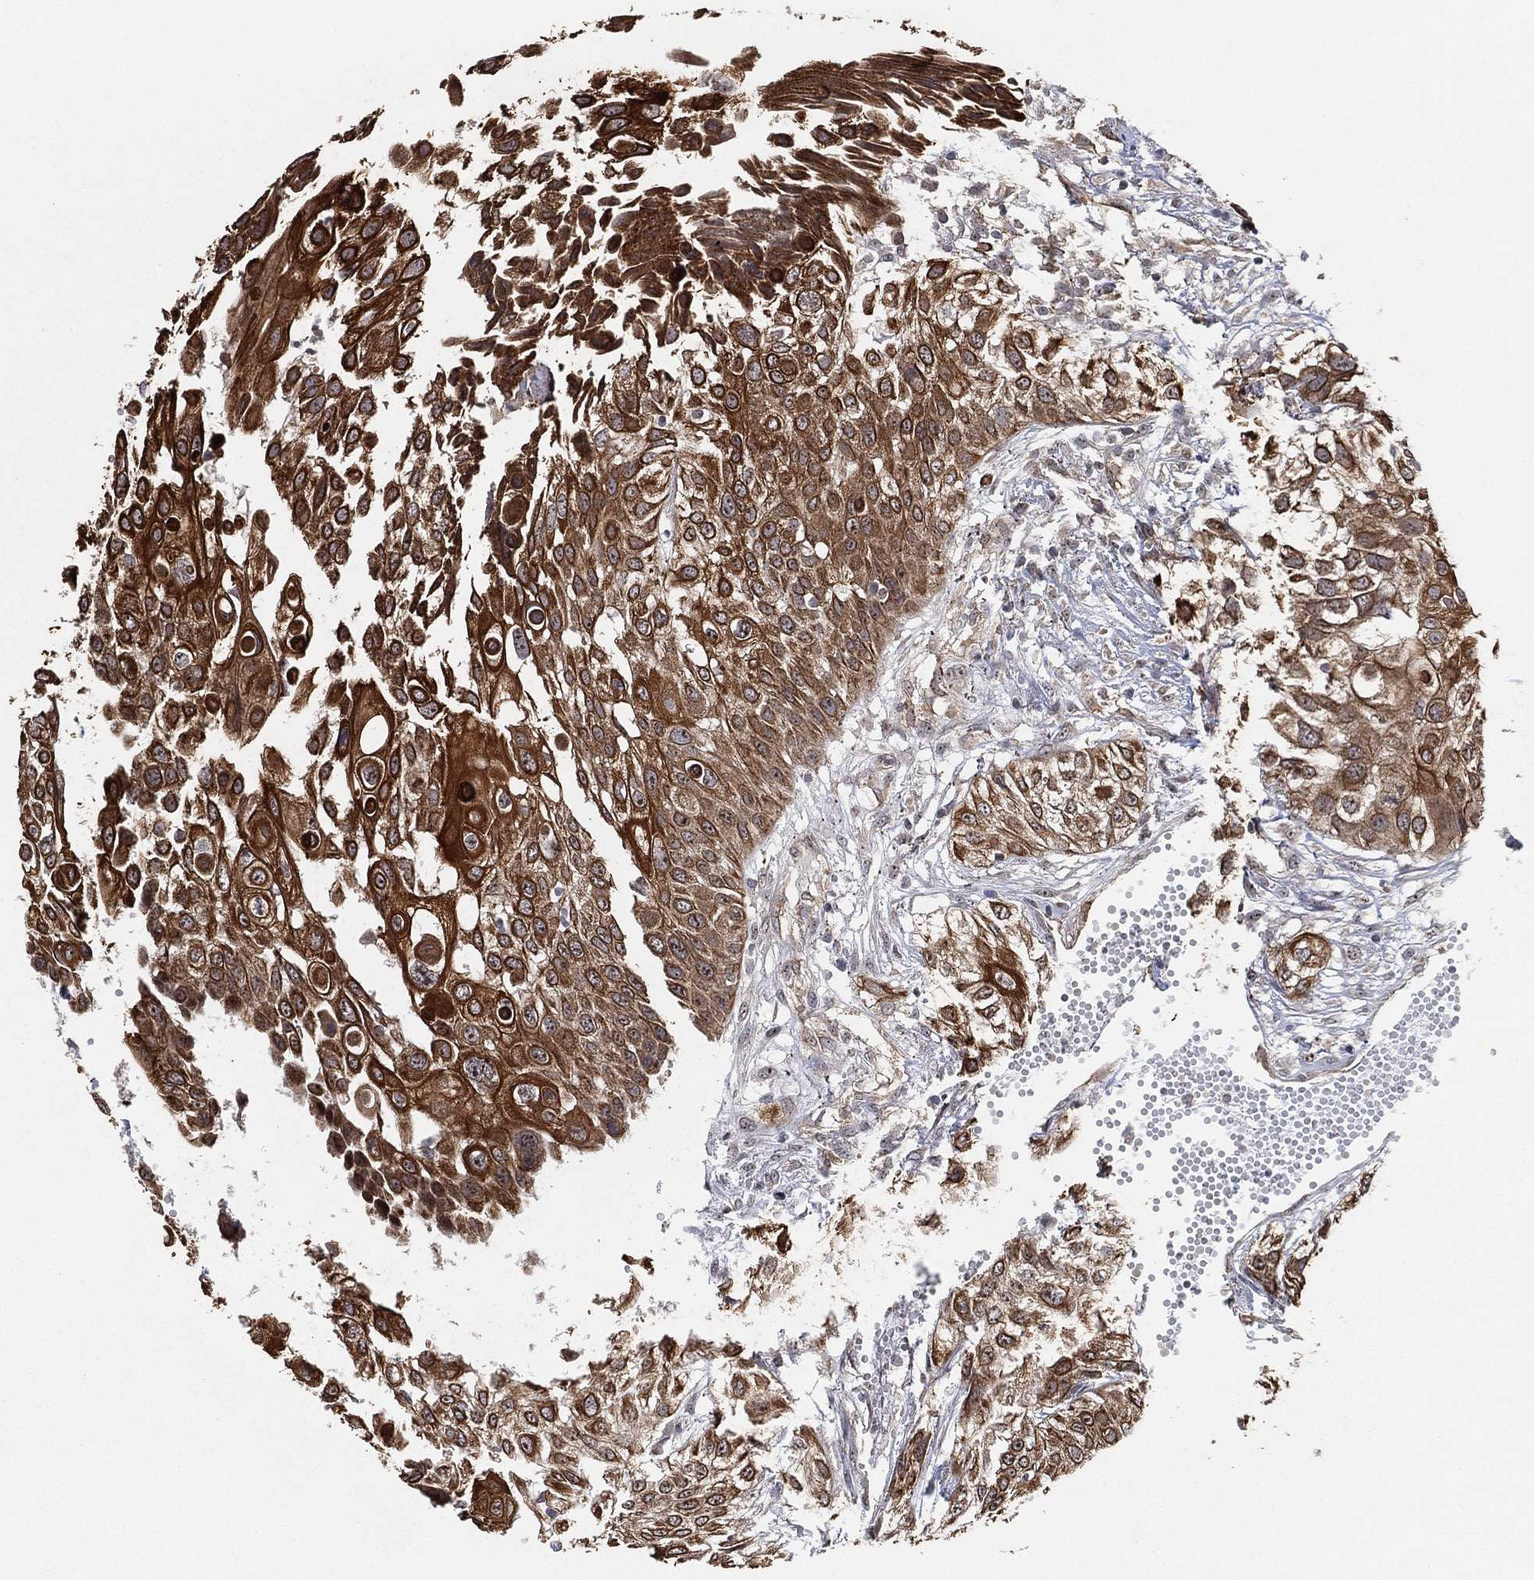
{"staining": {"intensity": "strong", "quantity": ">75%", "location": "cytoplasmic/membranous"}, "tissue": "urothelial cancer", "cell_type": "Tumor cells", "image_type": "cancer", "snomed": [{"axis": "morphology", "description": "Urothelial carcinoma, High grade"}, {"axis": "topography", "description": "Urinary bladder"}], "caption": "IHC micrograph of neoplastic tissue: urothelial cancer stained using IHC reveals high levels of strong protein expression localized specifically in the cytoplasmic/membranous of tumor cells, appearing as a cytoplasmic/membranous brown color.", "gene": "TMCO1", "patient": {"sex": "female", "age": 79}}